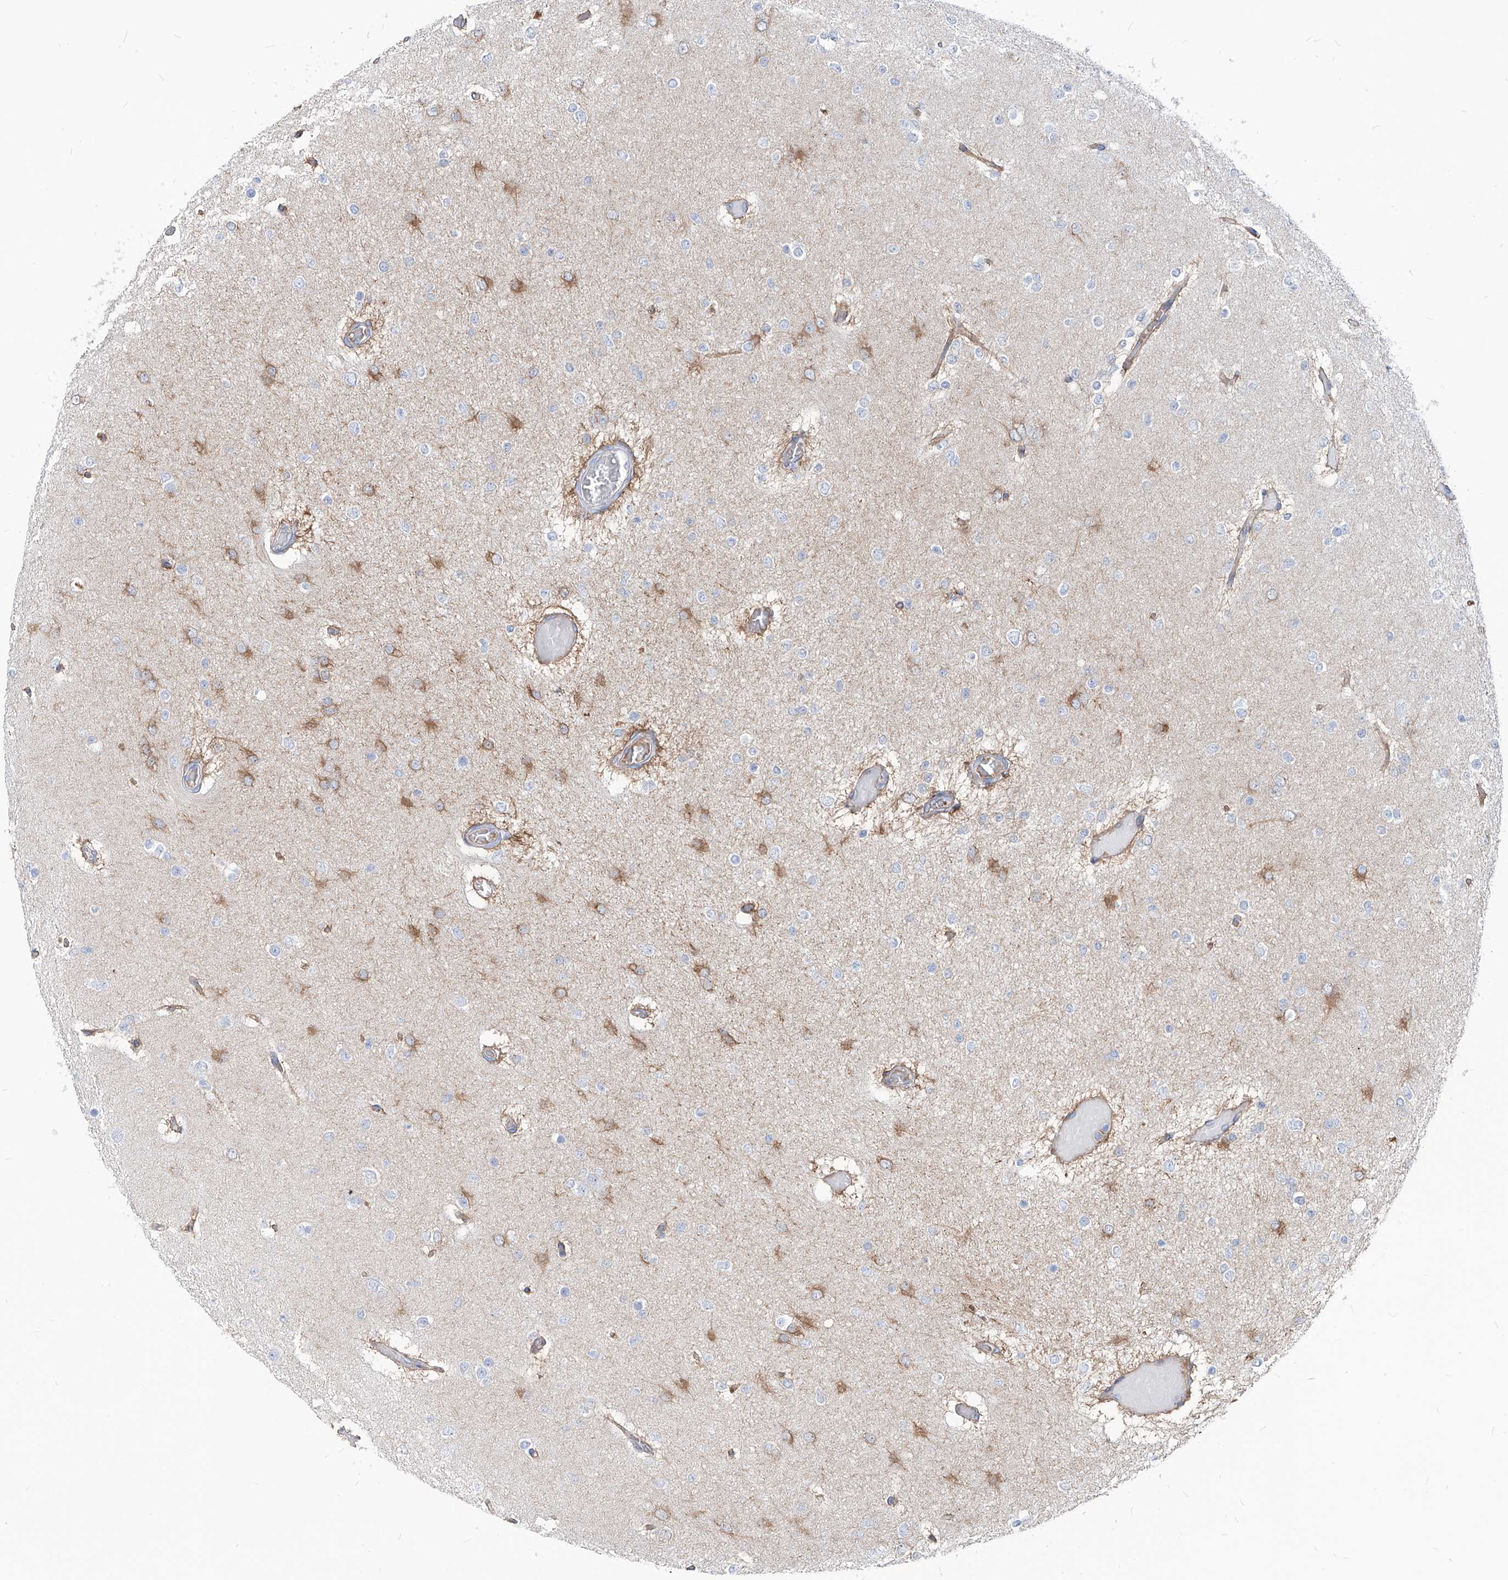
{"staining": {"intensity": "negative", "quantity": "none", "location": "none"}, "tissue": "glioma", "cell_type": "Tumor cells", "image_type": "cancer", "snomed": [{"axis": "morphology", "description": "Glioma, malignant, Low grade"}, {"axis": "topography", "description": "Brain"}], "caption": "Tumor cells show no significant protein staining in malignant low-grade glioma. Nuclei are stained in blue.", "gene": "AKAP10", "patient": {"sex": "female", "age": 22}}